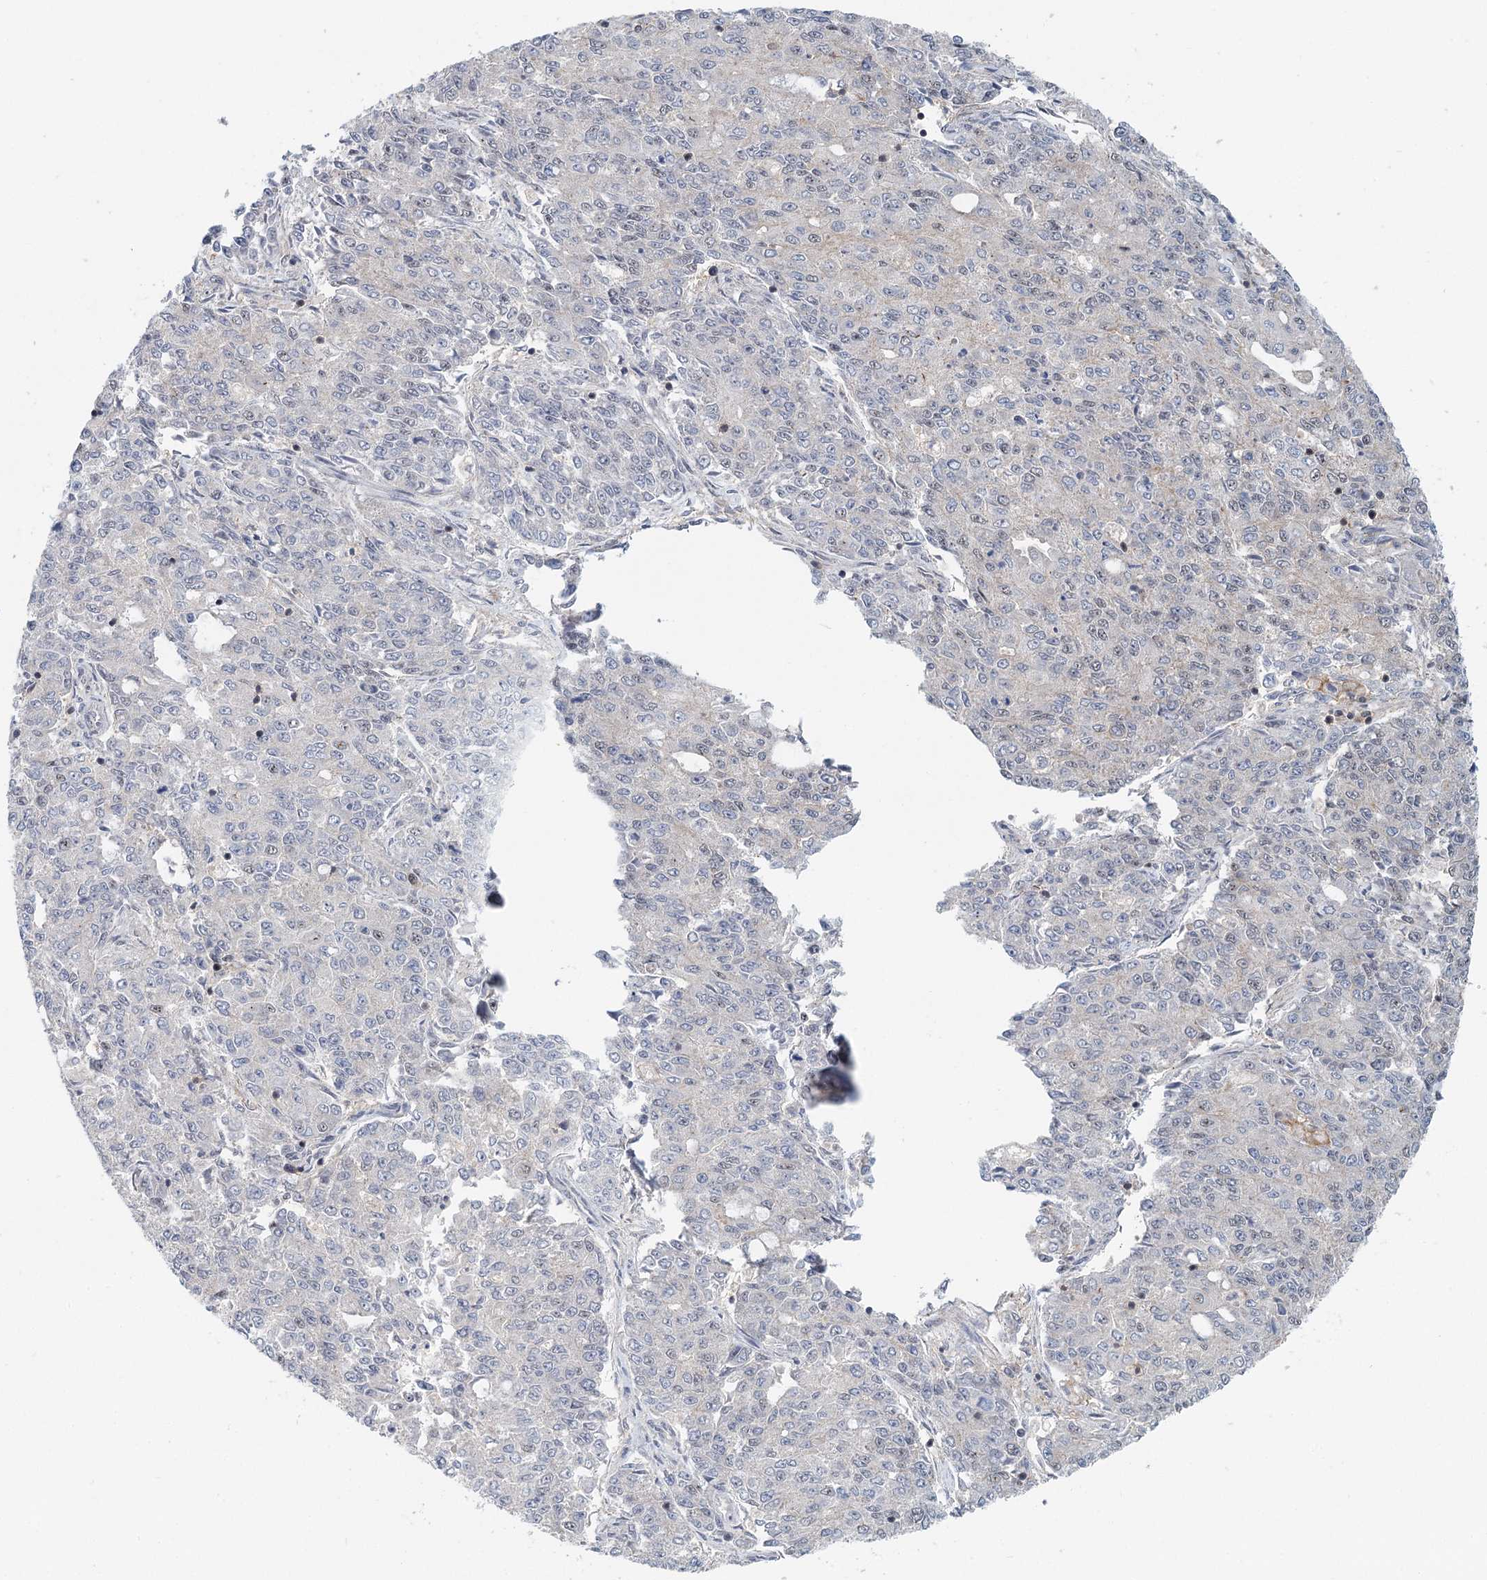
{"staining": {"intensity": "weak", "quantity": "<25%", "location": "nuclear"}, "tissue": "endometrial cancer", "cell_type": "Tumor cells", "image_type": "cancer", "snomed": [{"axis": "morphology", "description": "Adenocarcinoma, NOS"}, {"axis": "topography", "description": "Endometrium"}], "caption": "A micrograph of human endometrial cancer is negative for staining in tumor cells.", "gene": "CDC42SE2", "patient": {"sex": "female", "age": 50}}